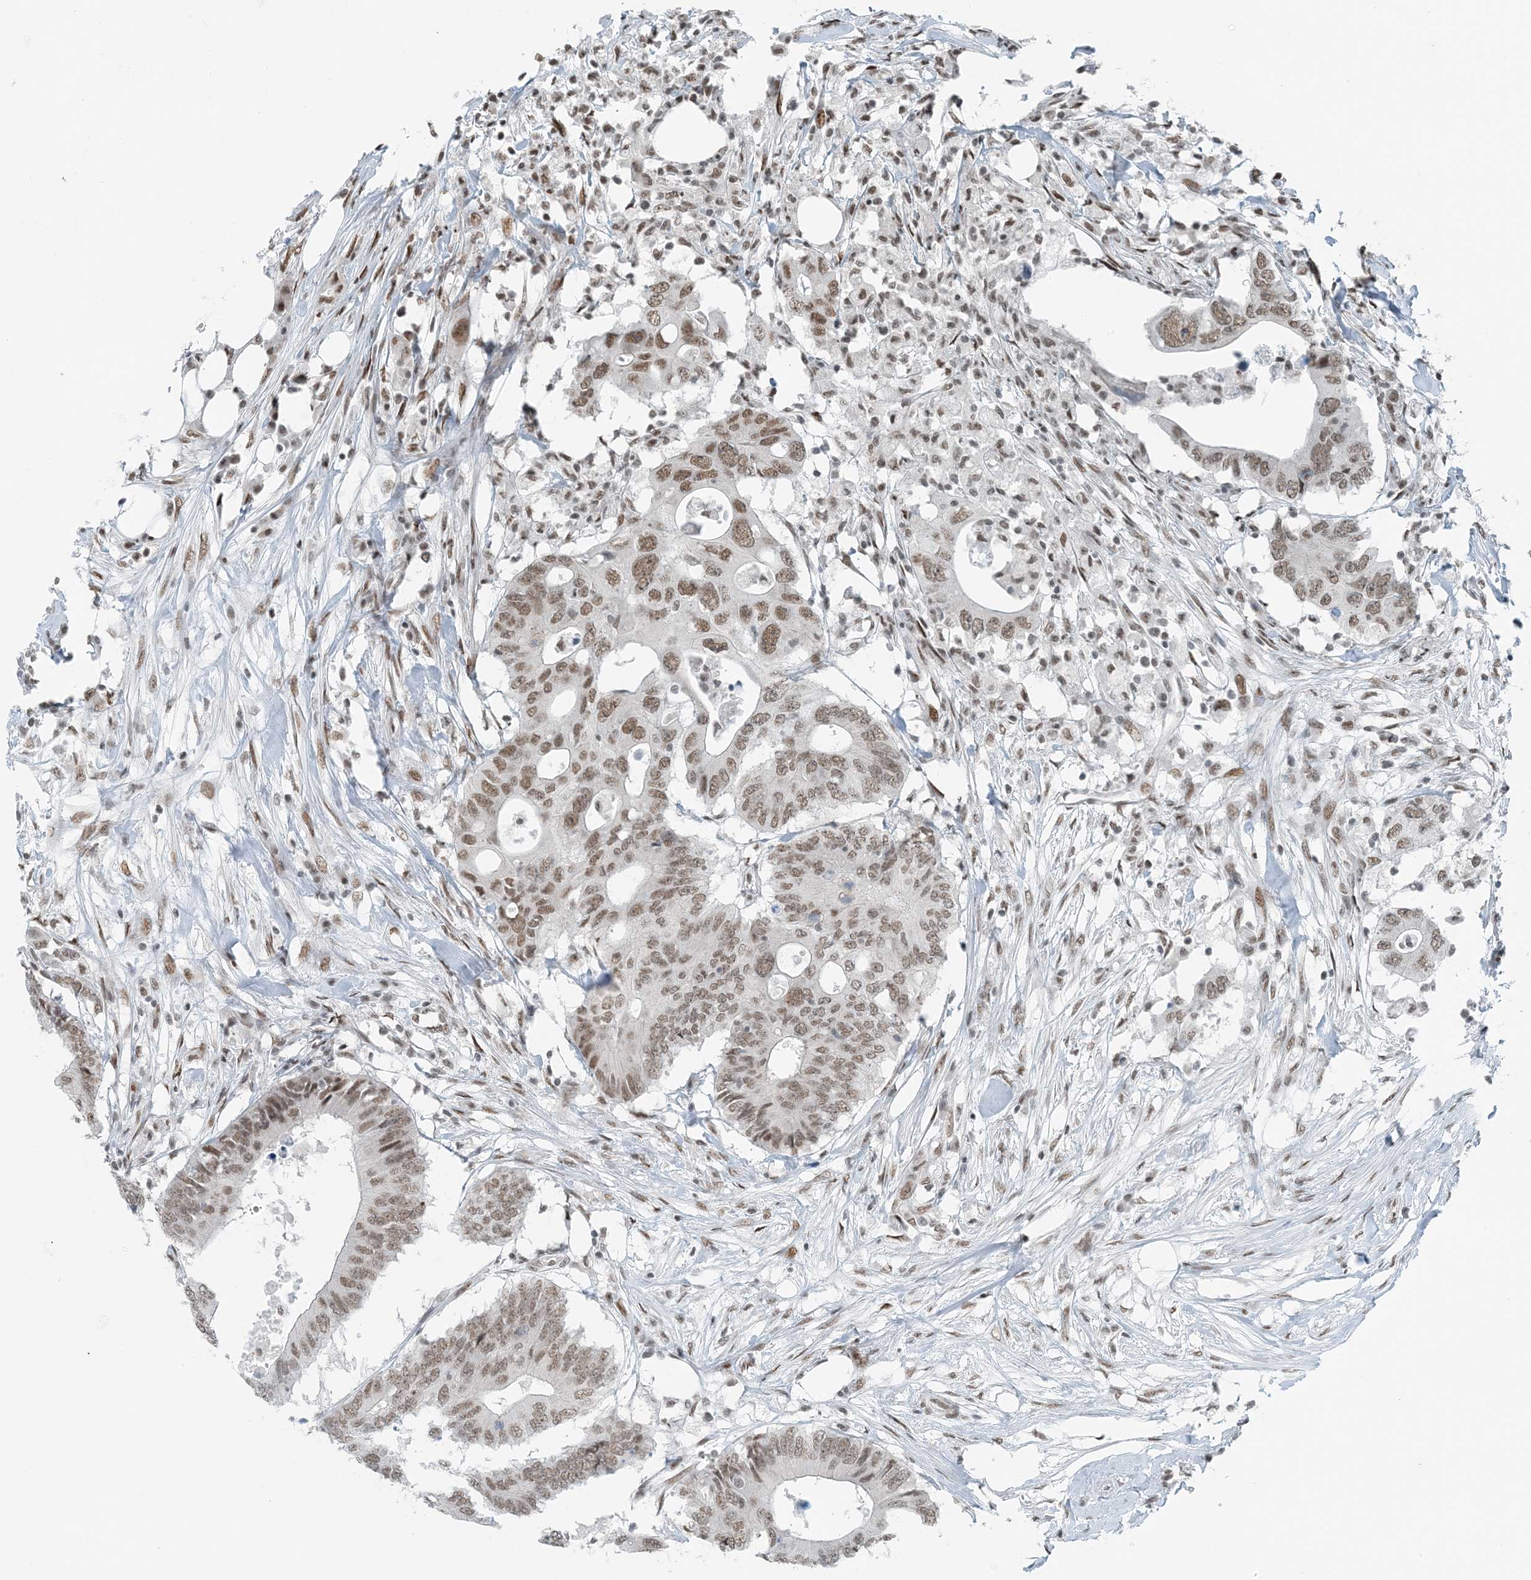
{"staining": {"intensity": "moderate", "quantity": ">75%", "location": "nuclear"}, "tissue": "colorectal cancer", "cell_type": "Tumor cells", "image_type": "cancer", "snomed": [{"axis": "morphology", "description": "Adenocarcinoma, NOS"}, {"axis": "topography", "description": "Colon"}], "caption": "An image of human colorectal cancer (adenocarcinoma) stained for a protein reveals moderate nuclear brown staining in tumor cells. The staining was performed using DAB, with brown indicating positive protein expression. Nuclei are stained blue with hematoxylin.", "gene": "ZNF500", "patient": {"sex": "male", "age": 71}}